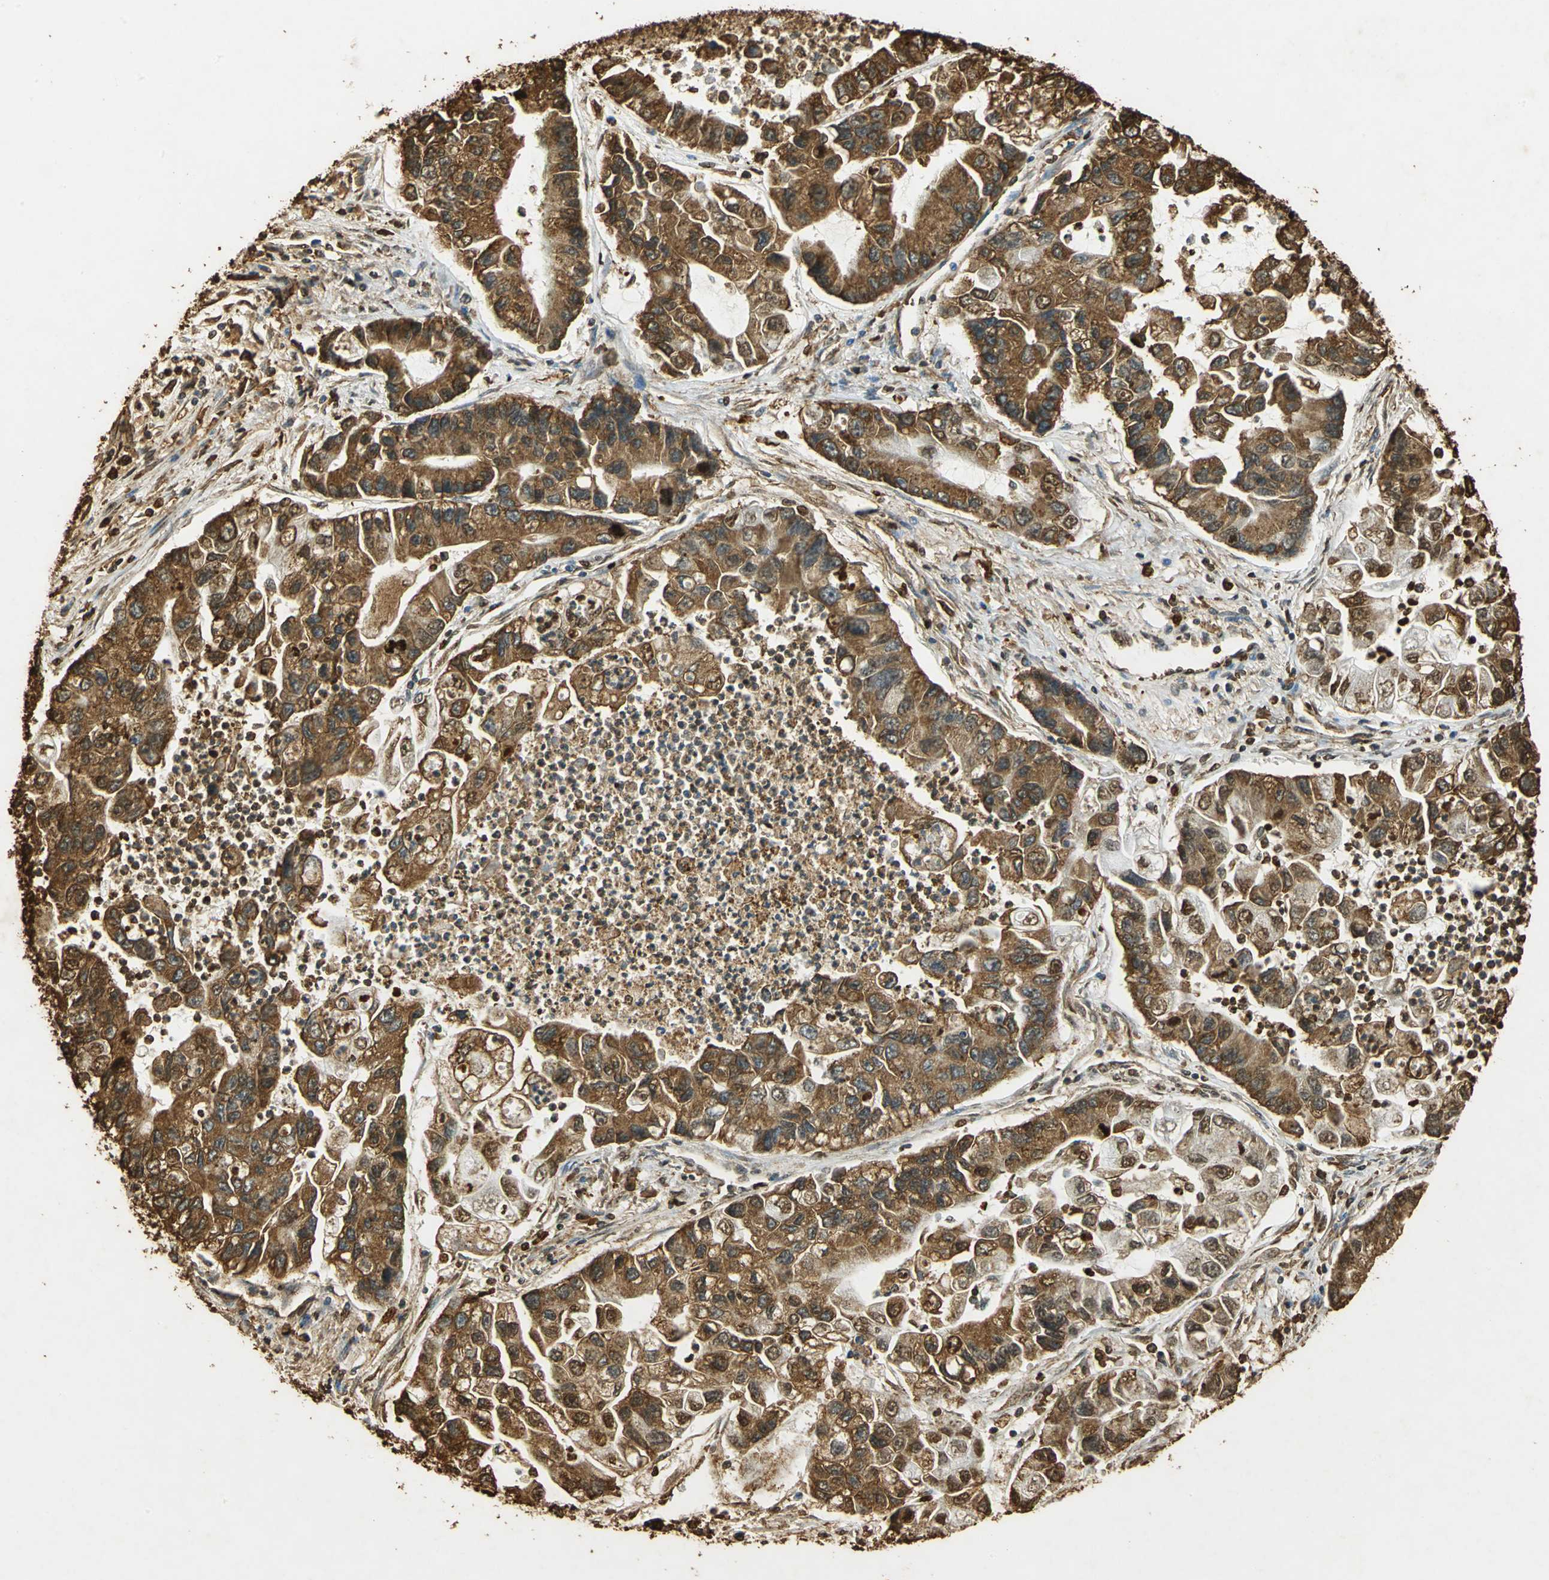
{"staining": {"intensity": "strong", "quantity": ">75%", "location": "cytoplasmic/membranous,nuclear"}, "tissue": "lung cancer", "cell_type": "Tumor cells", "image_type": "cancer", "snomed": [{"axis": "morphology", "description": "Adenocarcinoma, NOS"}, {"axis": "topography", "description": "Lung"}], "caption": "This image shows IHC staining of adenocarcinoma (lung), with high strong cytoplasmic/membranous and nuclear positivity in approximately >75% of tumor cells.", "gene": "HSP90B1", "patient": {"sex": "female", "age": 51}}